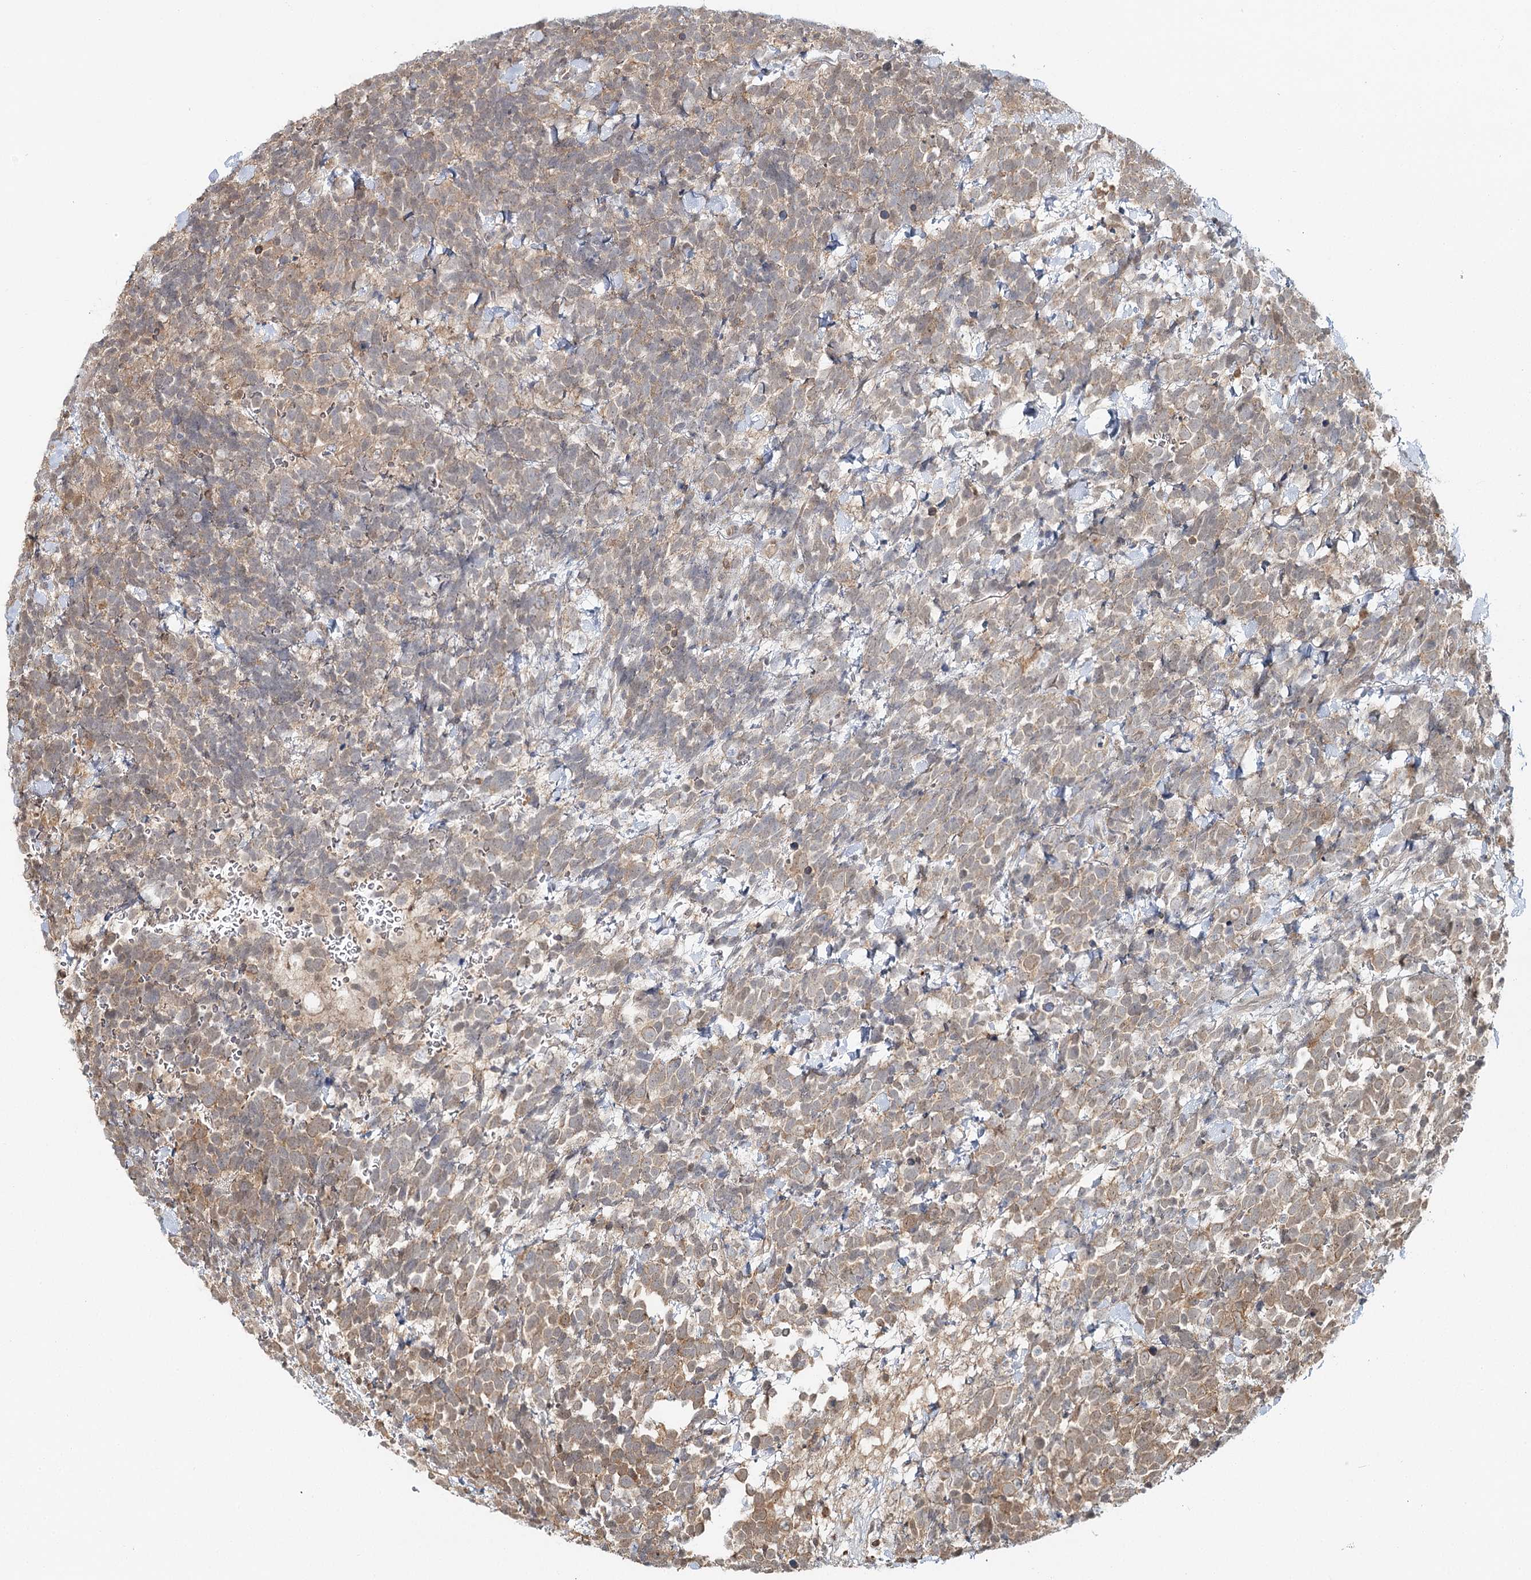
{"staining": {"intensity": "moderate", "quantity": "25%-75%", "location": "cytoplasmic/membranous"}, "tissue": "urothelial cancer", "cell_type": "Tumor cells", "image_type": "cancer", "snomed": [{"axis": "morphology", "description": "Urothelial carcinoma, High grade"}, {"axis": "topography", "description": "Urinary bladder"}], "caption": "Moderate cytoplasmic/membranous protein expression is present in about 25%-75% of tumor cells in high-grade urothelial carcinoma.", "gene": "FAM120B", "patient": {"sex": "female", "age": 82}}